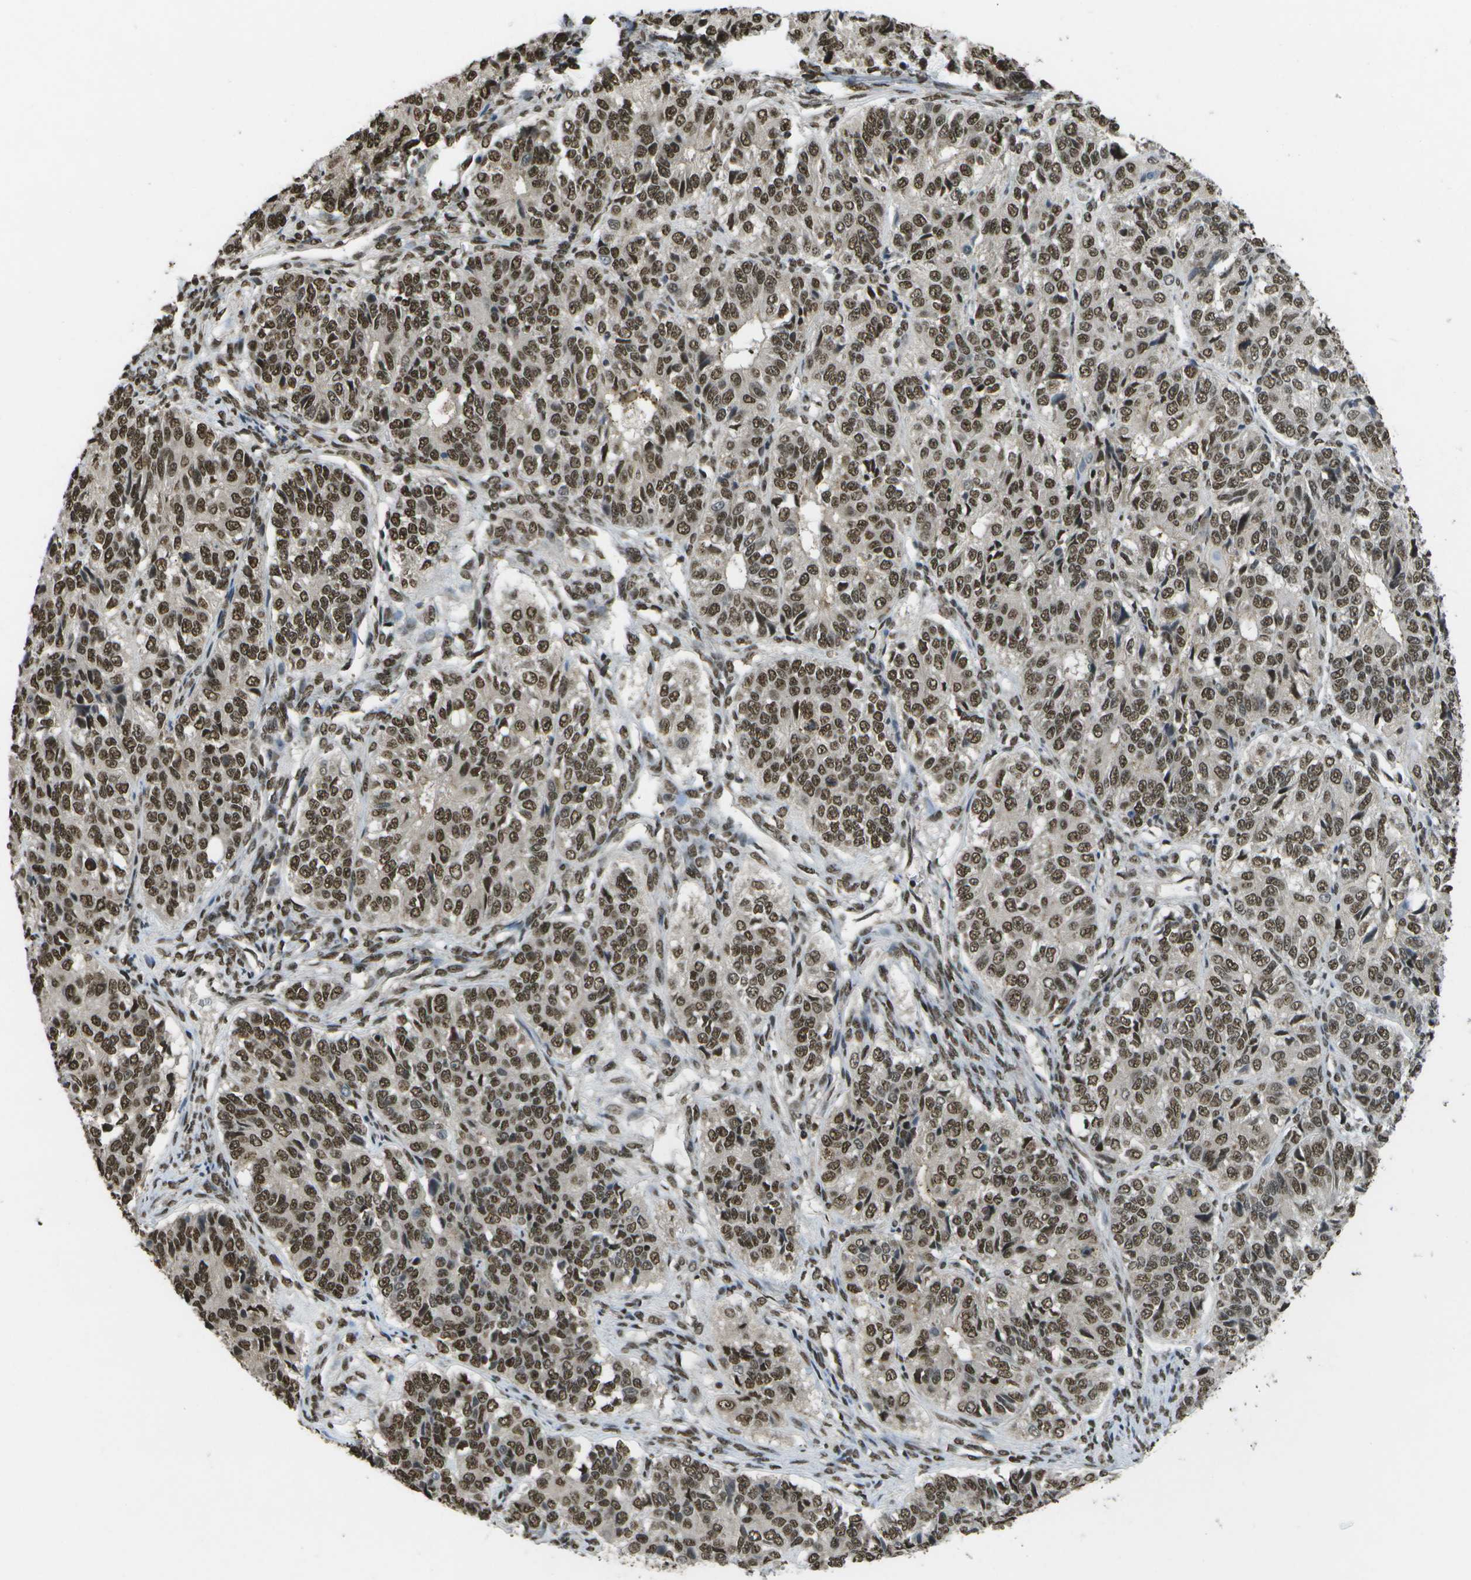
{"staining": {"intensity": "strong", "quantity": ">75%", "location": "nuclear"}, "tissue": "ovarian cancer", "cell_type": "Tumor cells", "image_type": "cancer", "snomed": [{"axis": "morphology", "description": "Carcinoma, endometroid"}, {"axis": "topography", "description": "Ovary"}], "caption": "Human ovarian cancer stained for a protein (brown) exhibits strong nuclear positive positivity in approximately >75% of tumor cells.", "gene": "SPEN", "patient": {"sex": "female", "age": 51}}